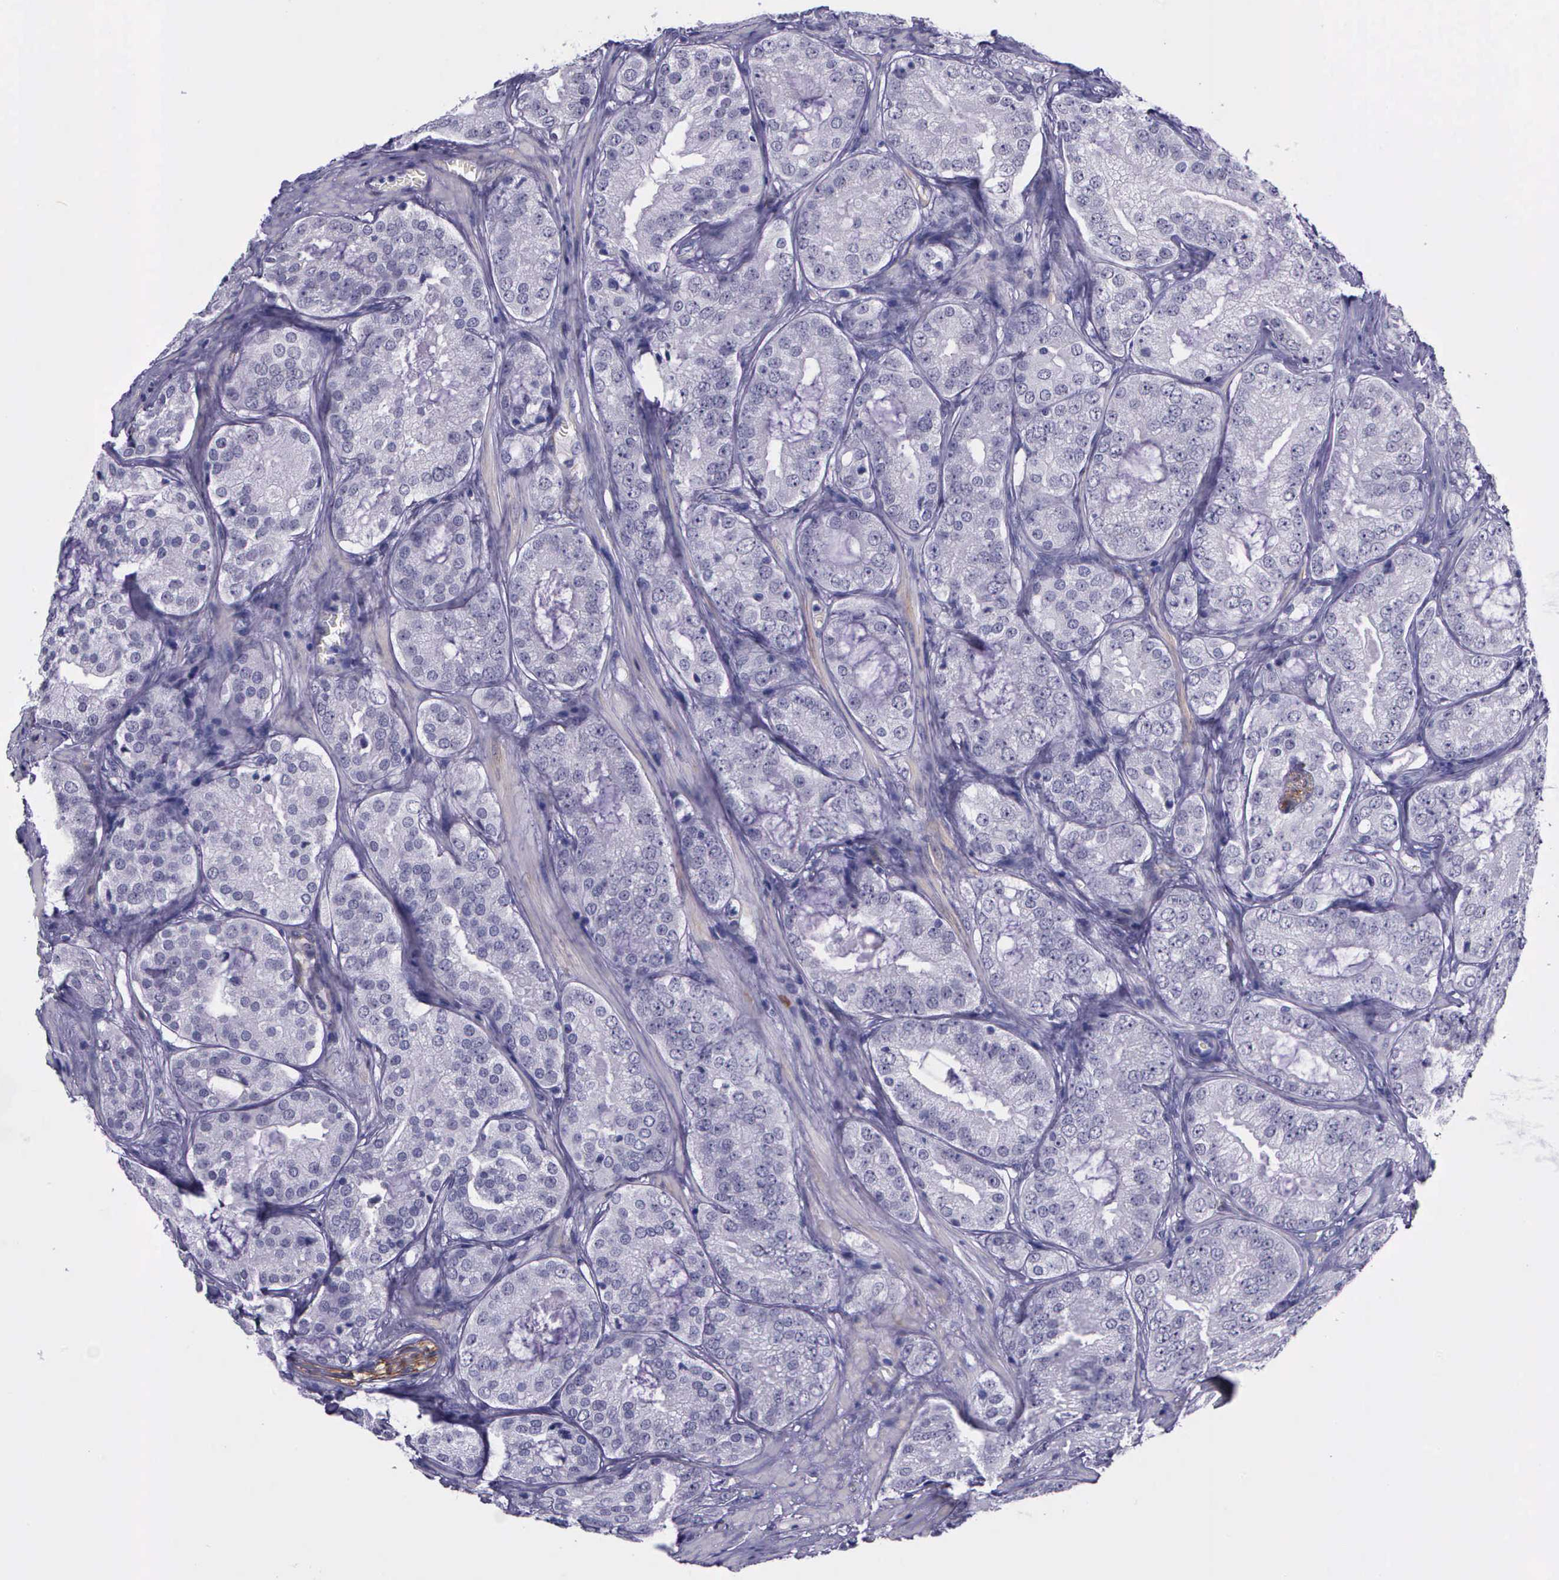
{"staining": {"intensity": "negative", "quantity": "none", "location": "none"}, "tissue": "prostate cancer", "cell_type": "Tumor cells", "image_type": "cancer", "snomed": [{"axis": "morphology", "description": "Adenocarcinoma, Medium grade"}, {"axis": "topography", "description": "Prostate"}], "caption": "DAB (3,3'-diaminobenzidine) immunohistochemical staining of medium-grade adenocarcinoma (prostate) displays no significant staining in tumor cells.", "gene": "AHNAK2", "patient": {"sex": "male", "age": 60}}